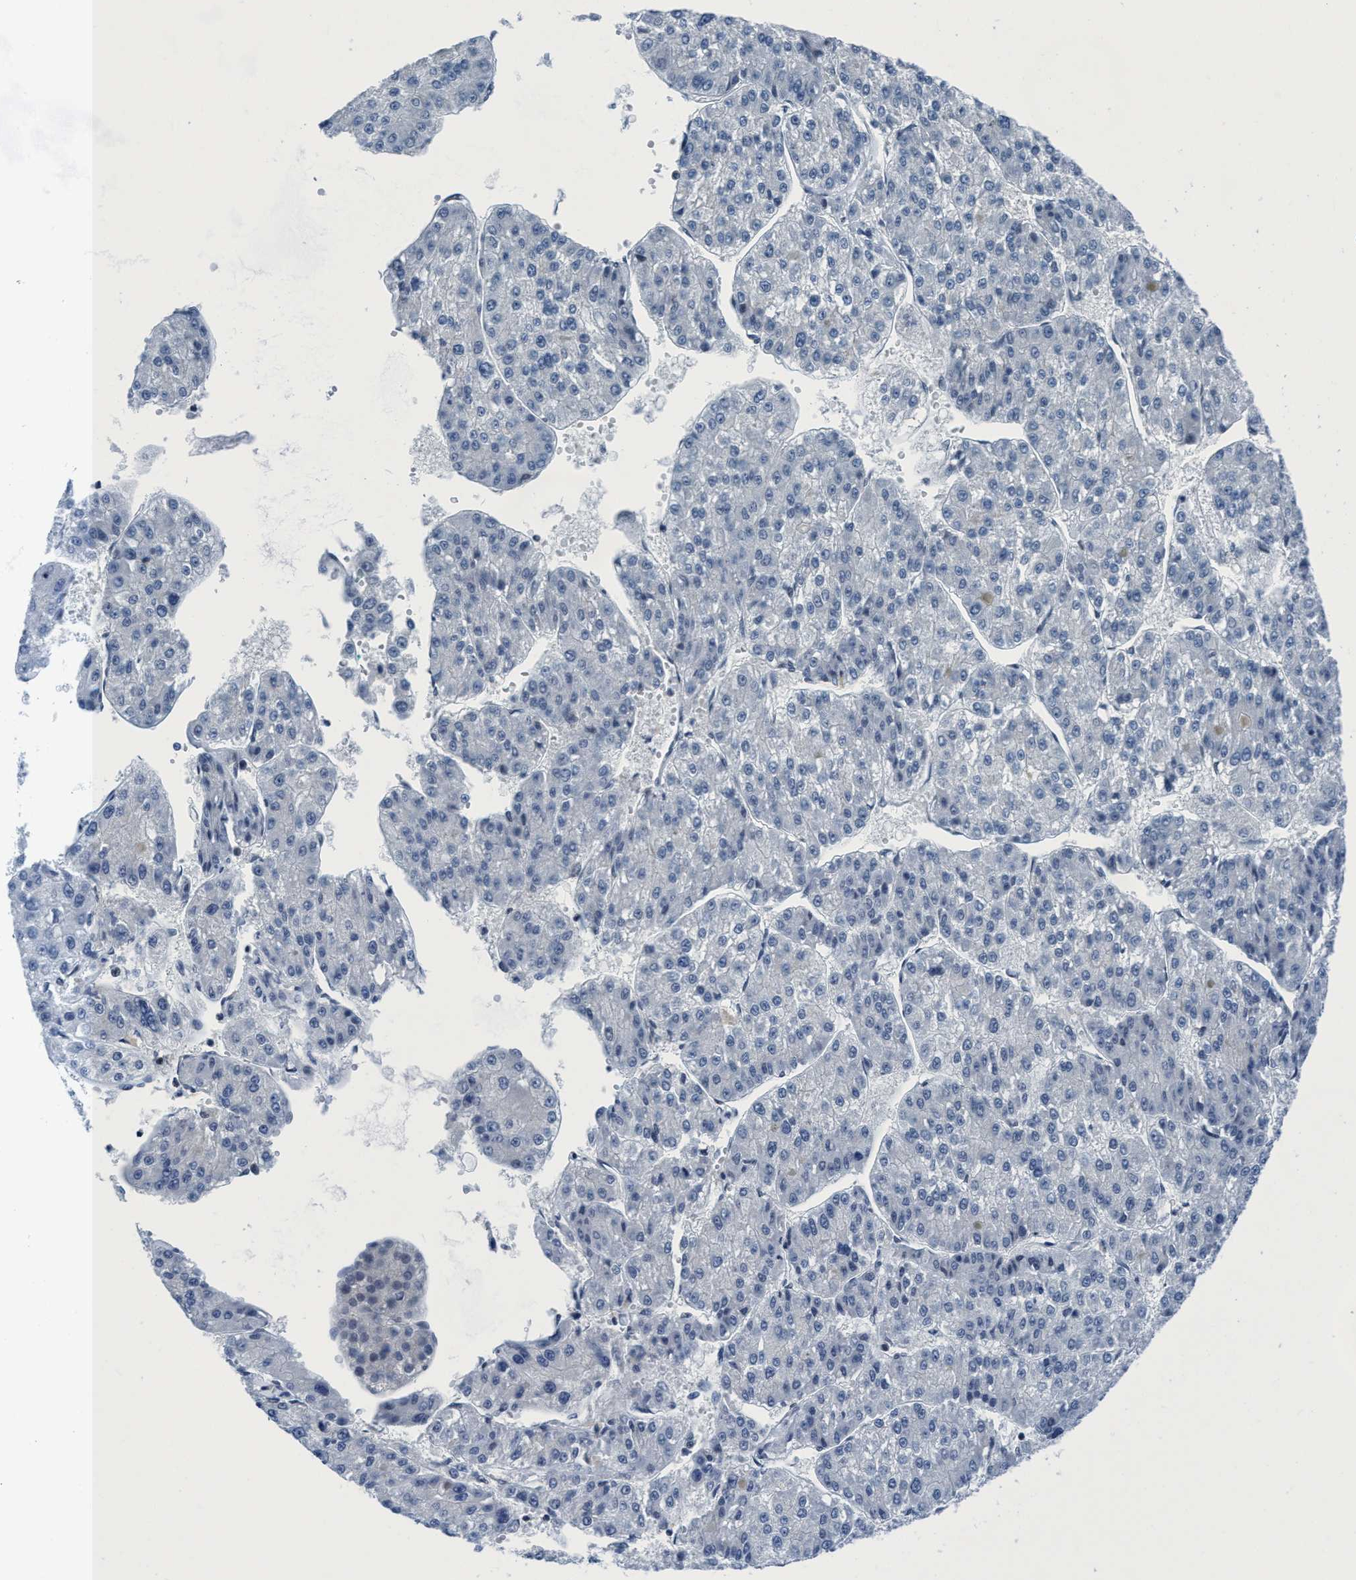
{"staining": {"intensity": "negative", "quantity": "none", "location": "none"}, "tissue": "liver cancer", "cell_type": "Tumor cells", "image_type": "cancer", "snomed": [{"axis": "morphology", "description": "Carcinoma, Hepatocellular, NOS"}, {"axis": "topography", "description": "Liver"}], "caption": "High magnification brightfield microscopy of liver cancer (hepatocellular carcinoma) stained with DAB (brown) and counterstained with hematoxylin (blue): tumor cells show no significant positivity. (DAB IHC visualized using brightfield microscopy, high magnification).", "gene": "DNAI1", "patient": {"sex": "female", "age": 73}}